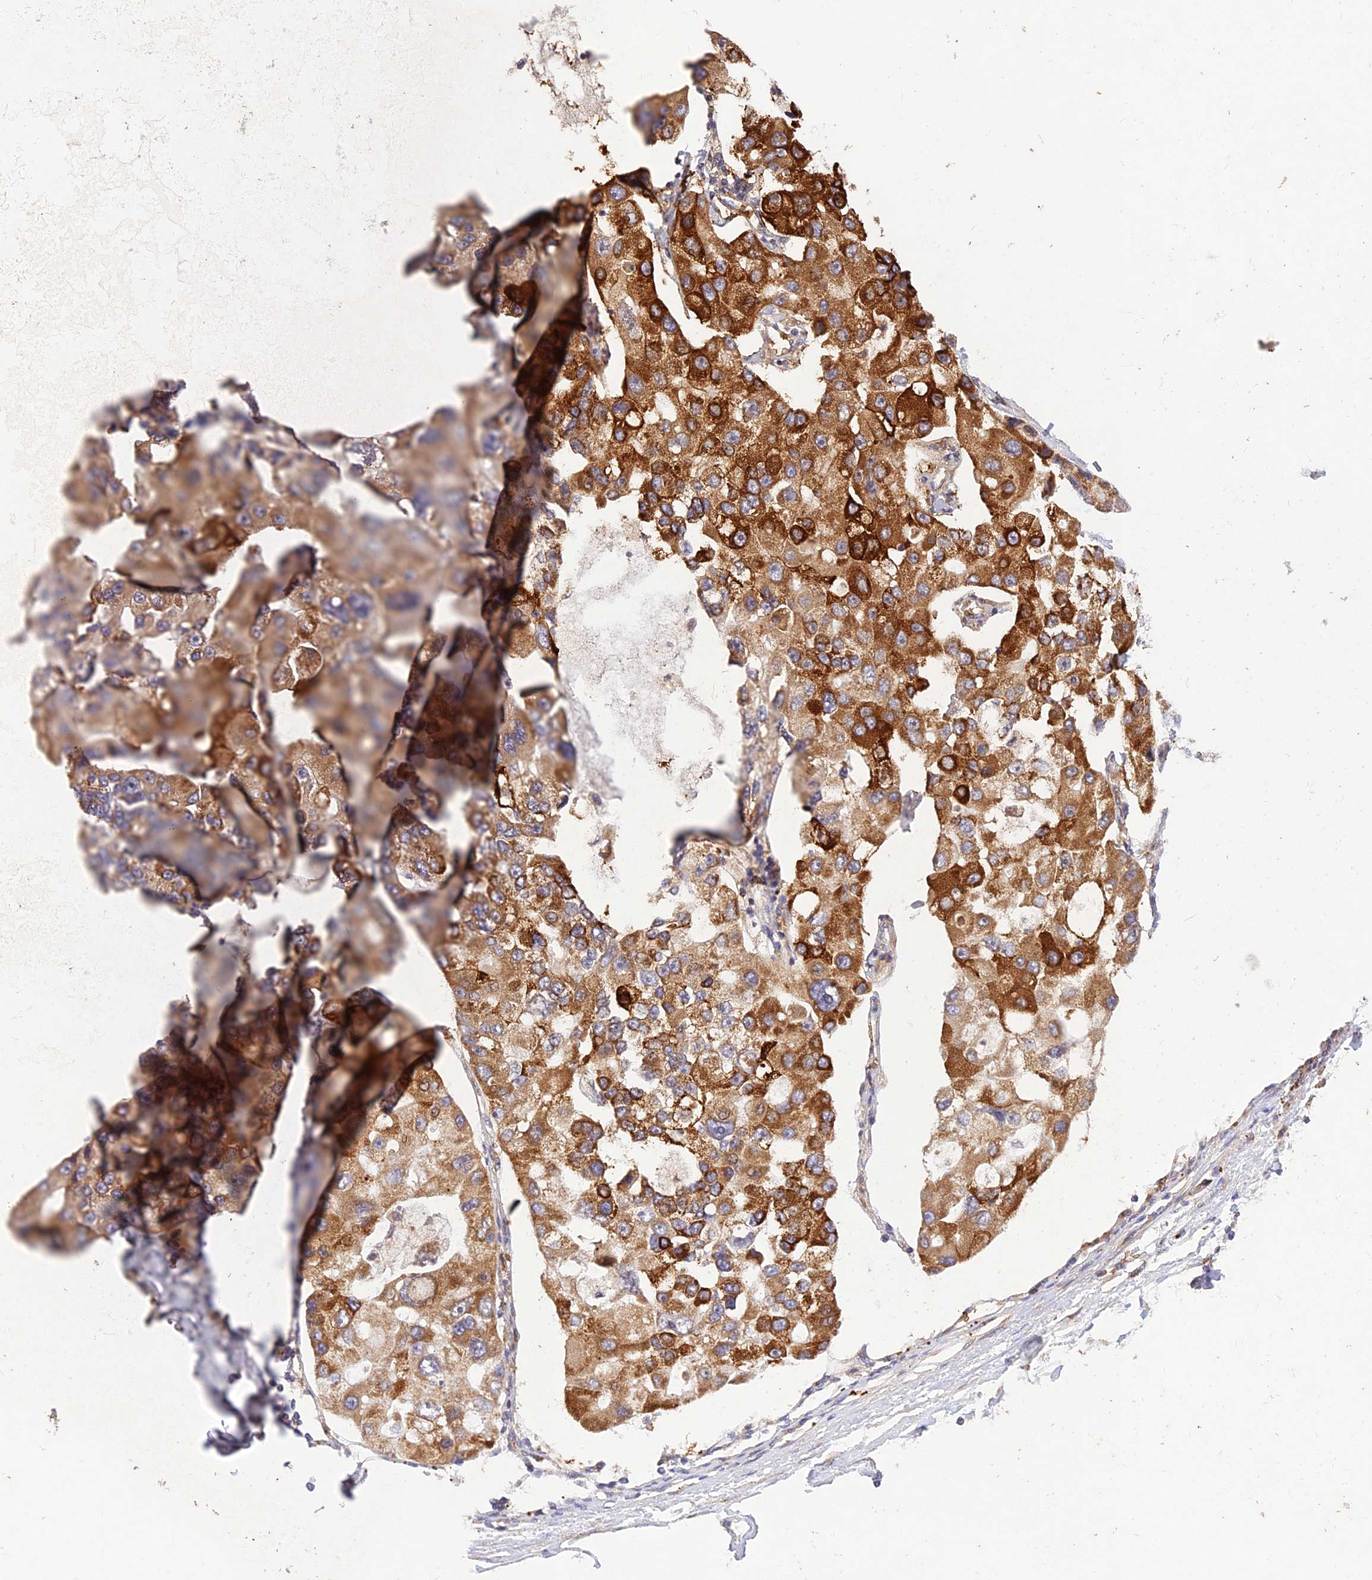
{"staining": {"intensity": "strong", "quantity": ">75%", "location": "cytoplasmic/membranous"}, "tissue": "lung cancer", "cell_type": "Tumor cells", "image_type": "cancer", "snomed": [{"axis": "morphology", "description": "Adenocarcinoma, NOS"}, {"axis": "topography", "description": "Lung"}], "caption": "Immunohistochemistry (IHC) histopathology image of lung cancer (adenocarcinoma) stained for a protein (brown), which demonstrates high levels of strong cytoplasmic/membranous positivity in approximately >75% of tumor cells.", "gene": "PPP1R11", "patient": {"sex": "female", "age": 54}}